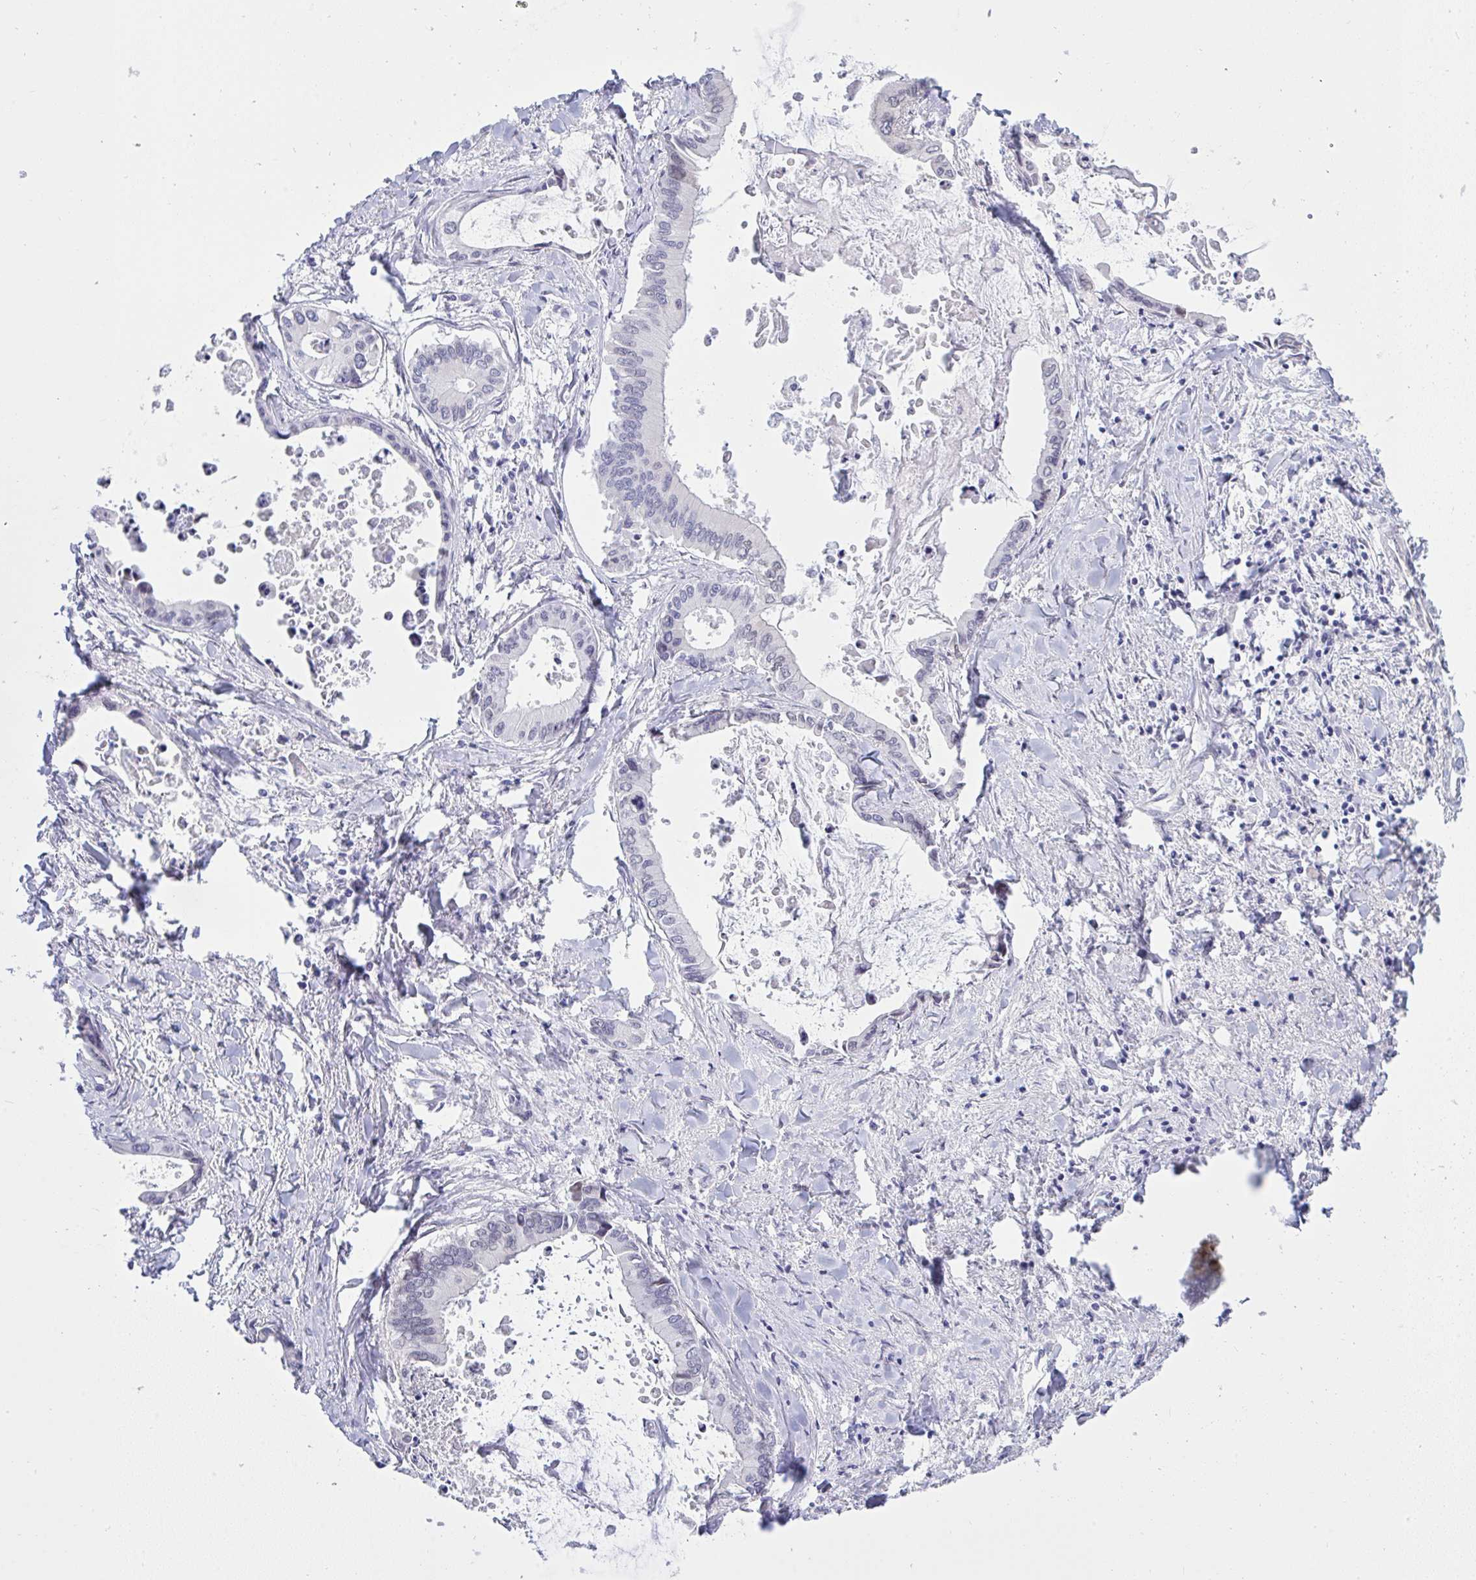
{"staining": {"intensity": "negative", "quantity": "none", "location": "none"}, "tissue": "liver cancer", "cell_type": "Tumor cells", "image_type": "cancer", "snomed": [{"axis": "morphology", "description": "Cholangiocarcinoma"}, {"axis": "topography", "description": "Liver"}], "caption": "An immunohistochemistry (IHC) photomicrograph of liver cancer is shown. There is no staining in tumor cells of liver cancer.", "gene": "MFSD4A", "patient": {"sex": "male", "age": 66}}